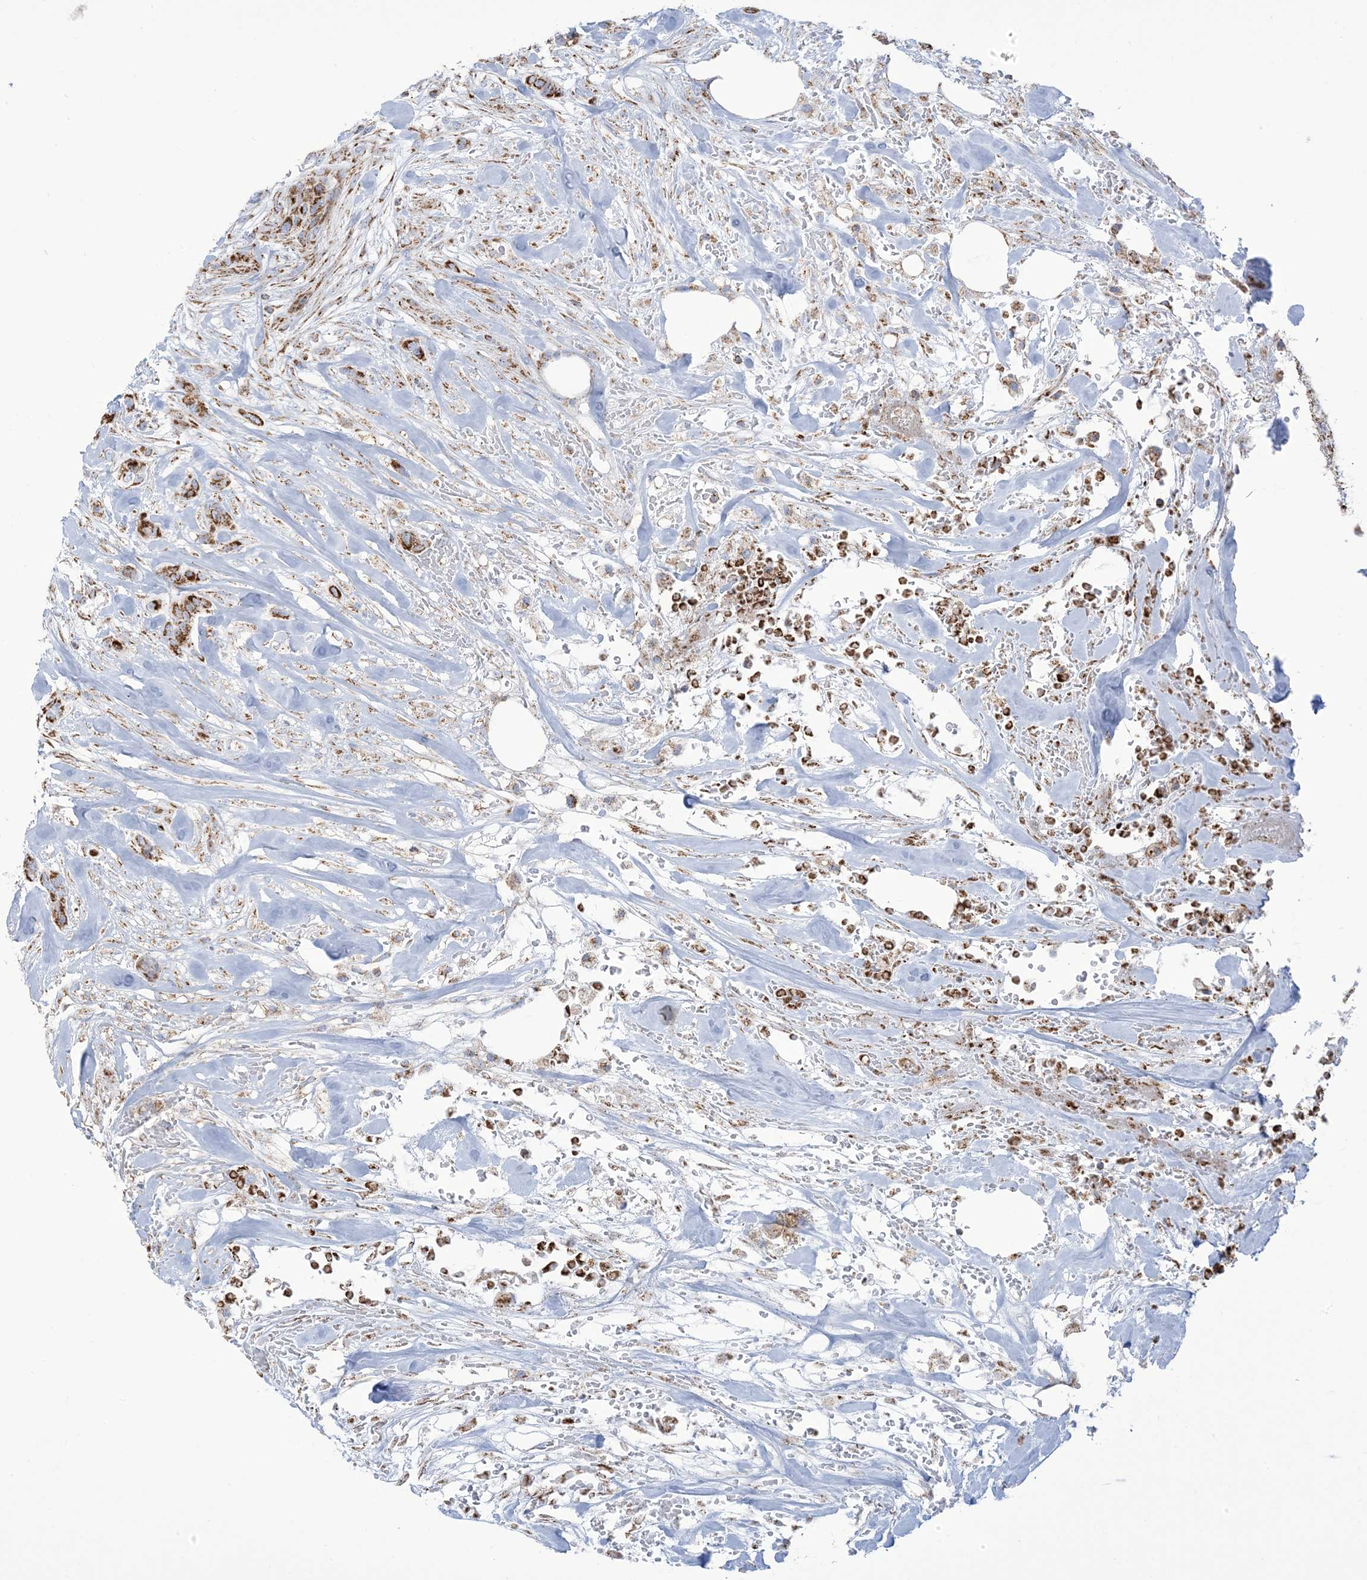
{"staining": {"intensity": "strong", "quantity": ">75%", "location": "cytoplasmic/membranous"}, "tissue": "breast cancer", "cell_type": "Tumor cells", "image_type": "cancer", "snomed": [{"axis": "morphology", "description": "Lobular carcinoma"}, {"axis": "topography", "description": "Breast"}], "caption": "A brown stain shows strong cytoplasmic/membranous positivity of a protein in breast cancer (lobular carcinoma) tumor cells. Using DAB (brown) and hematoxylin (blue) stains, captured at high magnification using brightfield microscopy.", "gene": "SAMM50", "patient": {"sex": "female", "age": 51}}